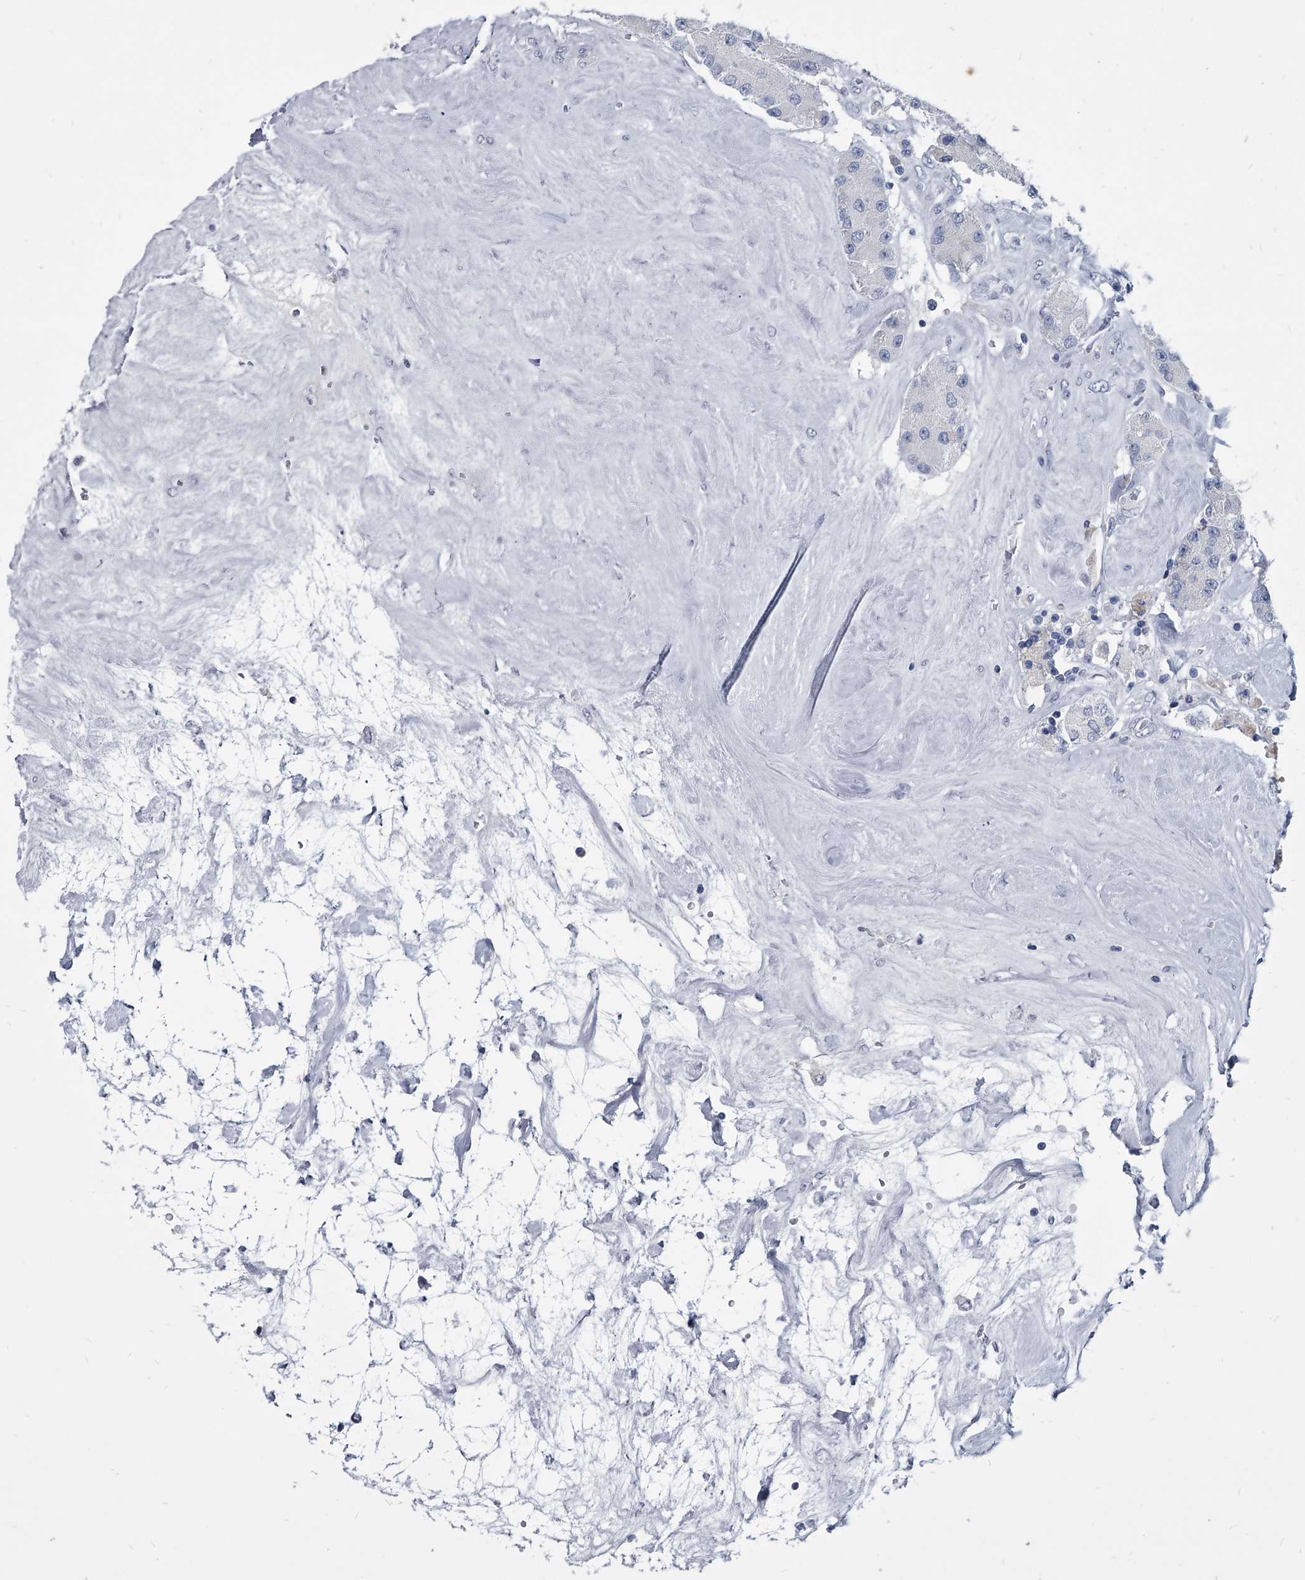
{"staining": {"intensity": "negative", "quantity": "none", "location": "none"}, "tissue": "carcinoid", "cell_type": "Tumor cells", "image_type": "cancer", "snomed": [{"axis": "morphology", "description": "Carcinoid, malignant, NOS"}, {"axis": "topography", "description": "Pancreas"}], "caption": "Human carcinoid stained for a protein using immunohistochemistry (IHC) shows no expression in tumor cells.", "gene": "BCAS1", "patient": {"sex": "male", "age": 41}}